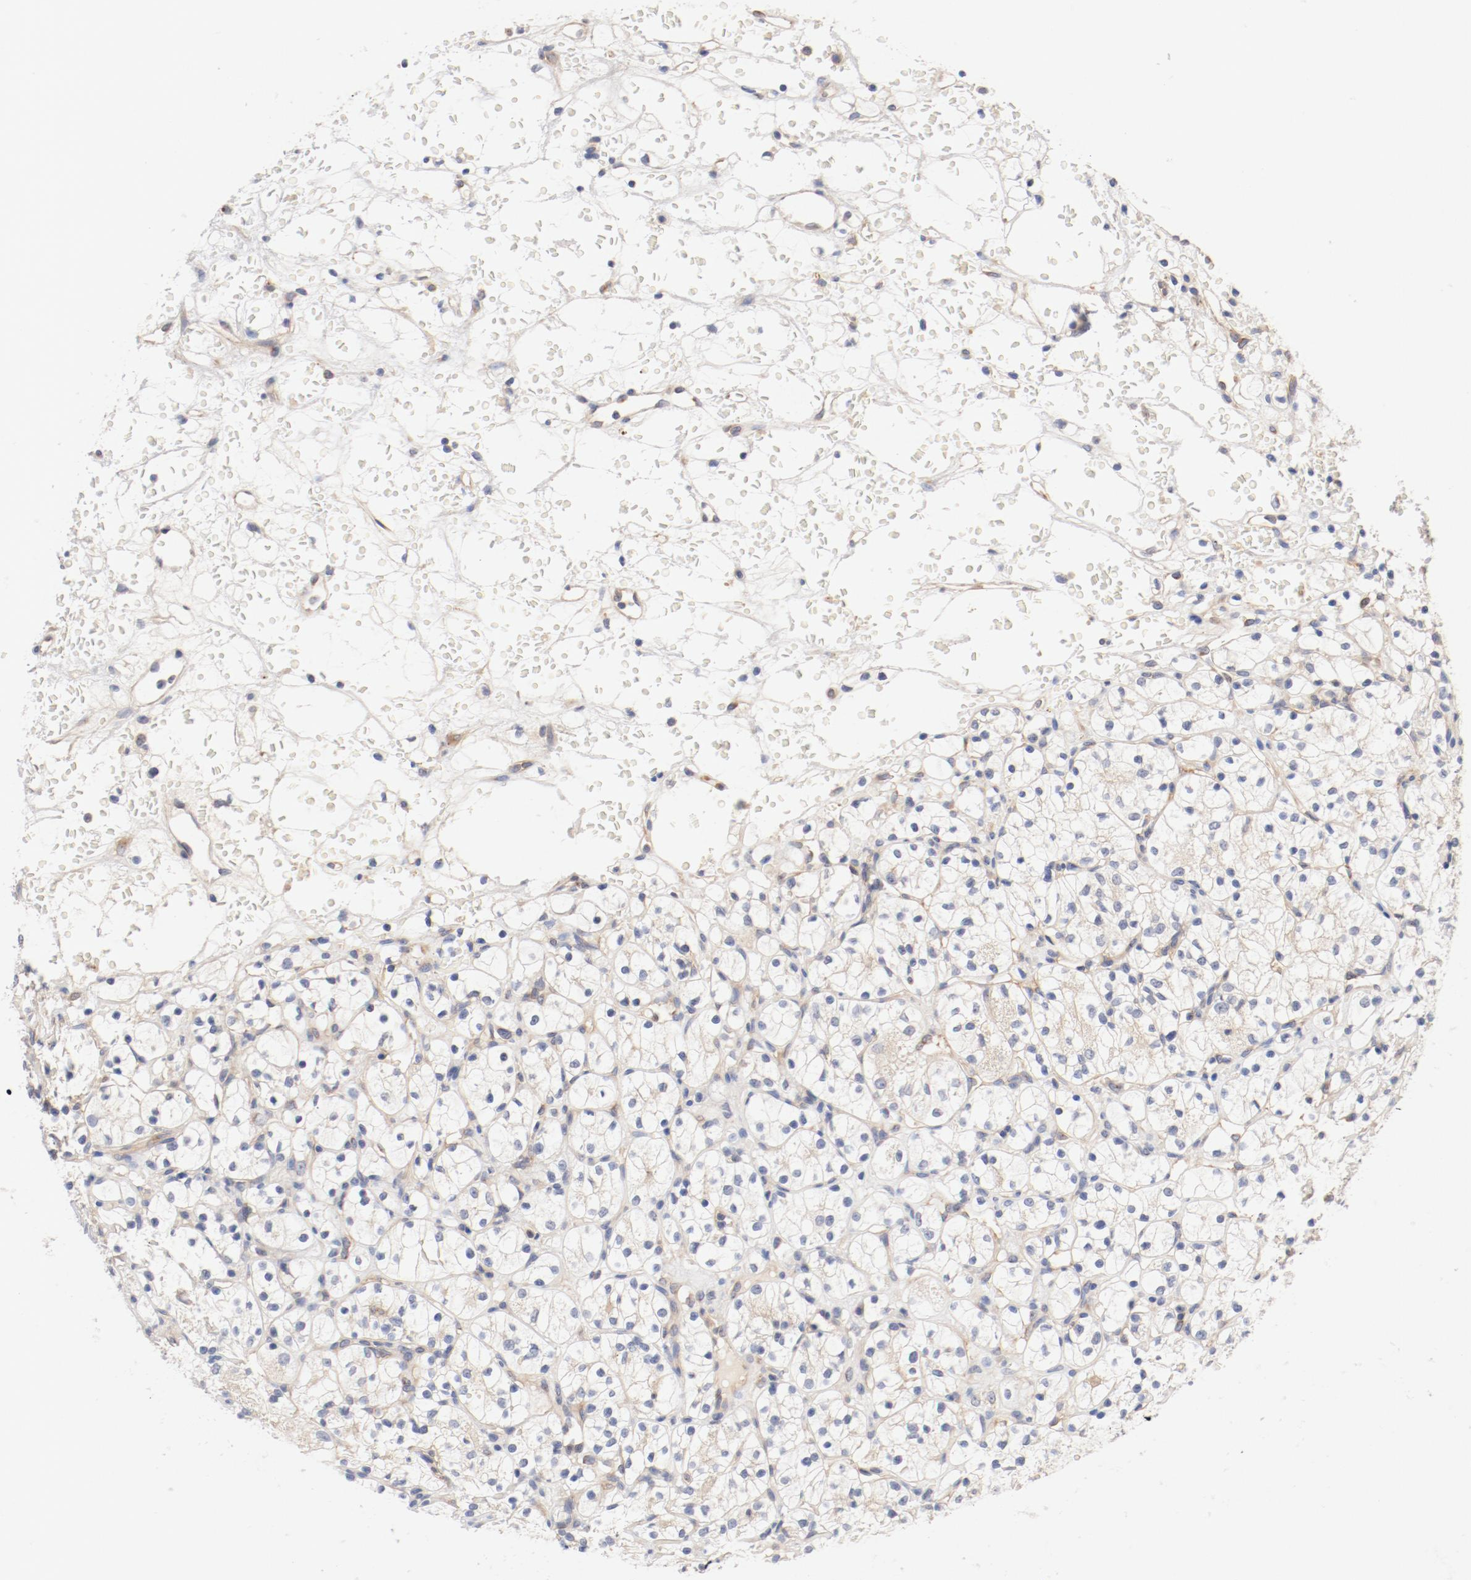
{"staining": {"intensity": "negative", "quantity": "none", "location": "none"}, "tissue": "renal cancer", "cell_type": "Tumor cells", "image_type": "cancer", "snomed": [{"axis": "morphology", "description": "Adenocarcinoma, NOS"}, {"axis": "topography", "description": "Kidney"}], "caption": "This is an immunohistochemistry photomicrograph of human renal adenocarcinoma. There is no positivity in tumor cells.", "gene": "DYNC1H1", "patient": {"sex": "female", "age": 60}}